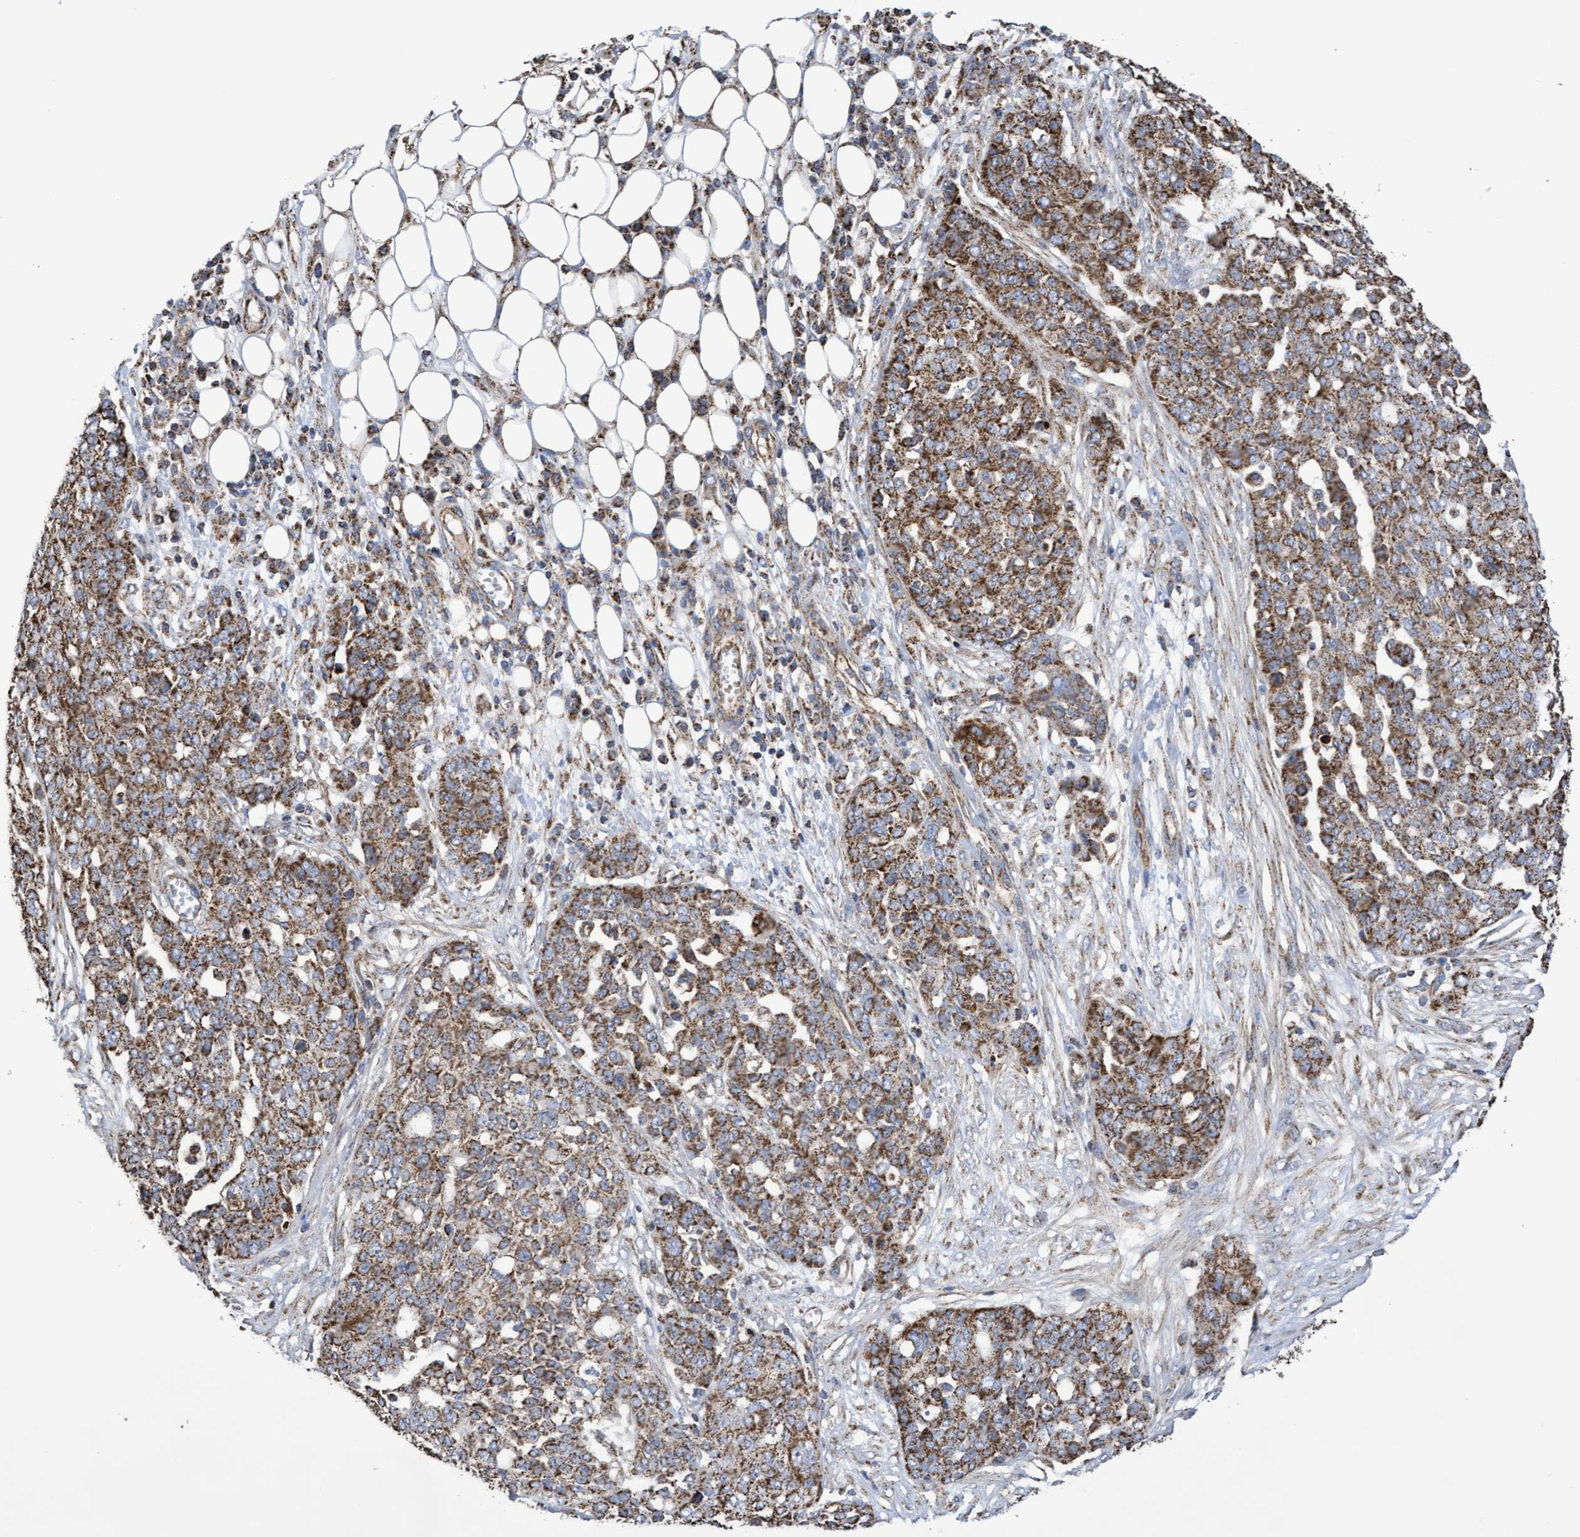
{"staining": {"intensity": "strong", "quantity": ">75%", "location": "cytoplasmic/membranous"}, "tissue": "ovarian cancer", "cell_type": "Tumor cells", "image_type": "cancer", "snomed": [{"axis": "morphology", "description": "Cystadenocarcinoma, serous, NOS"}, {"axis": "topography", "description": "Soft tissue"}, {"axis": "topography", "description": "Ovary"}], "caption": "DAB immunohistochemical staining of human serous cystadenocarcinoma (ovarian) reveals strong cytoplasmic/membranous protein staining in approximately >75% of tumor cells. (Brightfield microscopy of DAB IHC at high magnification).", "gene": "COBL", "patient": {"sex": "female", "age": 57}}